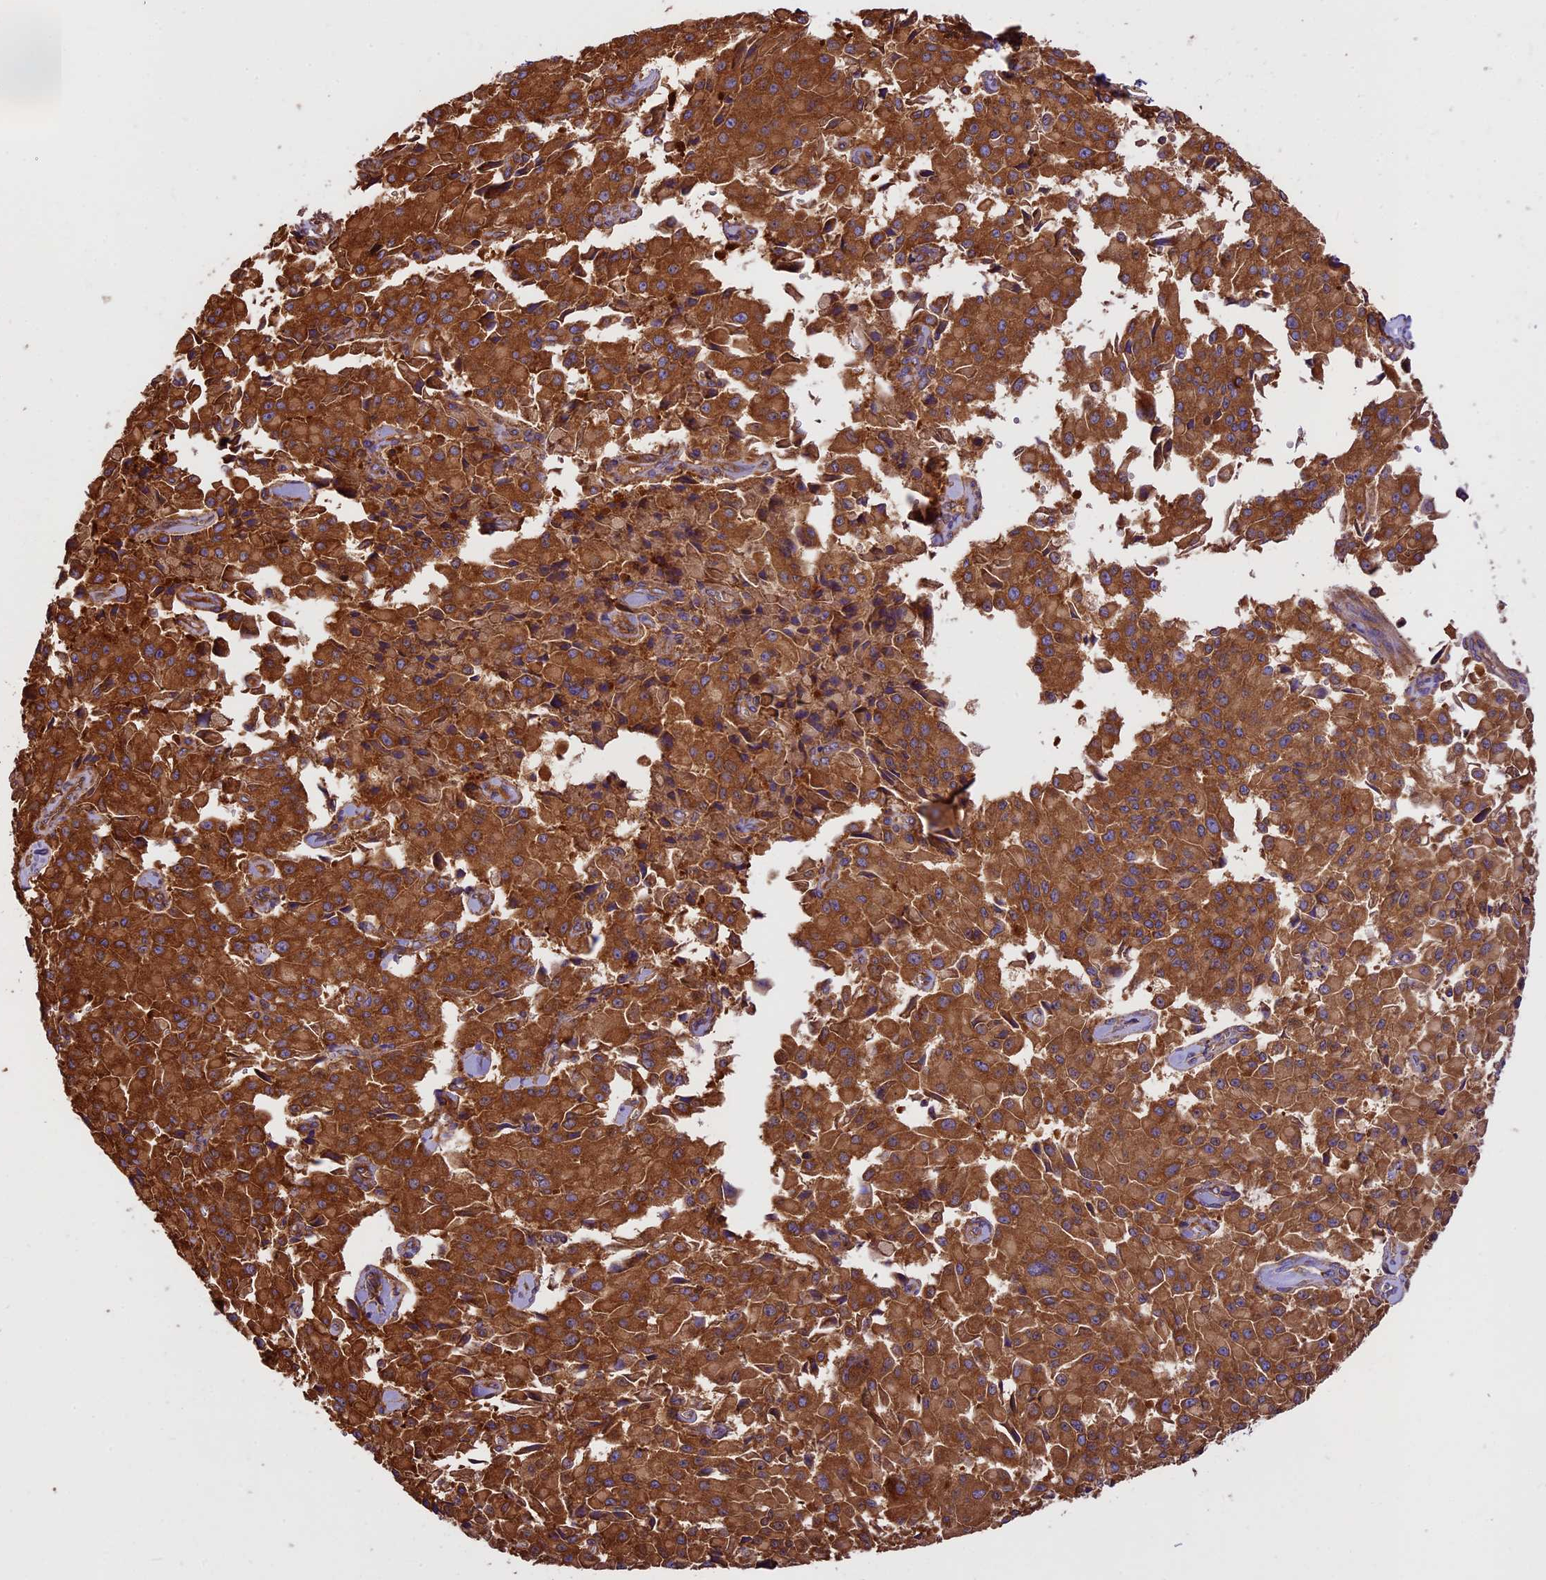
{"staining": {"intensity": "strong", "quantity": ">75%", "location": "cytoplasmic/membranous"}, "tissue": "pancreatic cancer", "cell_type": "Tumor cells", "image_type": "cancer", "snomed": [{"axis": "morphology", "description": "Adenocarcinoma, NOS"}, {"axis": "topography", "description": "Pancreas"}], "caption": "IHC of adenocarcinoma (pancreatic) exhibits high levels of strong cytoplasmic/membranous staining in about >75% of tumor cells.", "gene": "KARS1", "patient": {"sex": "male", "age": 65}}